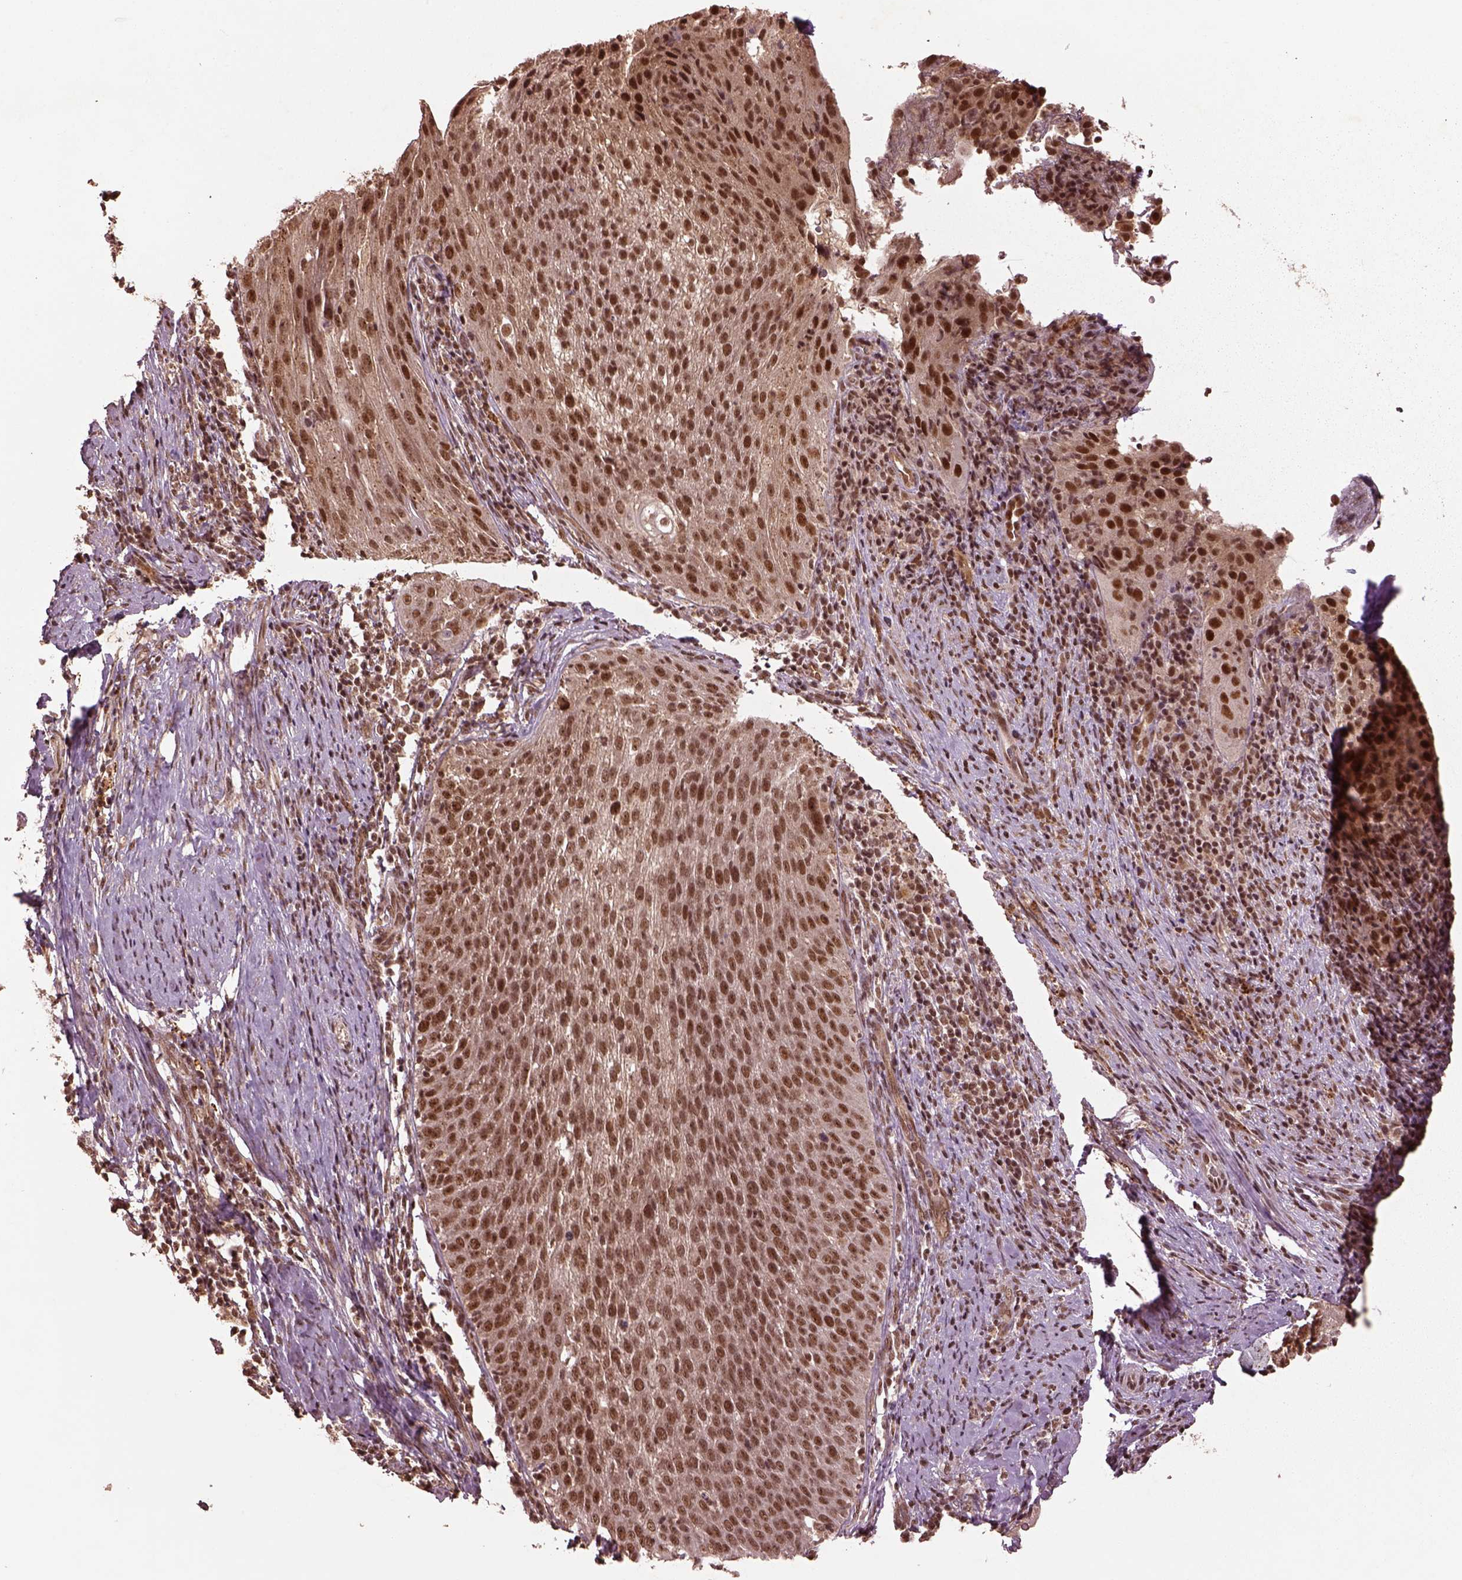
{"staining": {"intensity": "moderate", "quantity": ">75%", "location": "nuclear"}, "tissue": "cervical cancer", "cell_type": "Tumor cells", "image_type": "cancer", "snomed": [{"axis": "morphology", "description": "Squamous cell carcinoma, NOS"}, {"axis": "topography", "description": "Cervix"}], "caption": "Protein analysis of cervical squamous cell carcinoma tissue displays moderate nuclear positivity in approximately >75% of tumor cells.", "gene": "BRD9", "patient": {"sex": "female", "age": 51}}